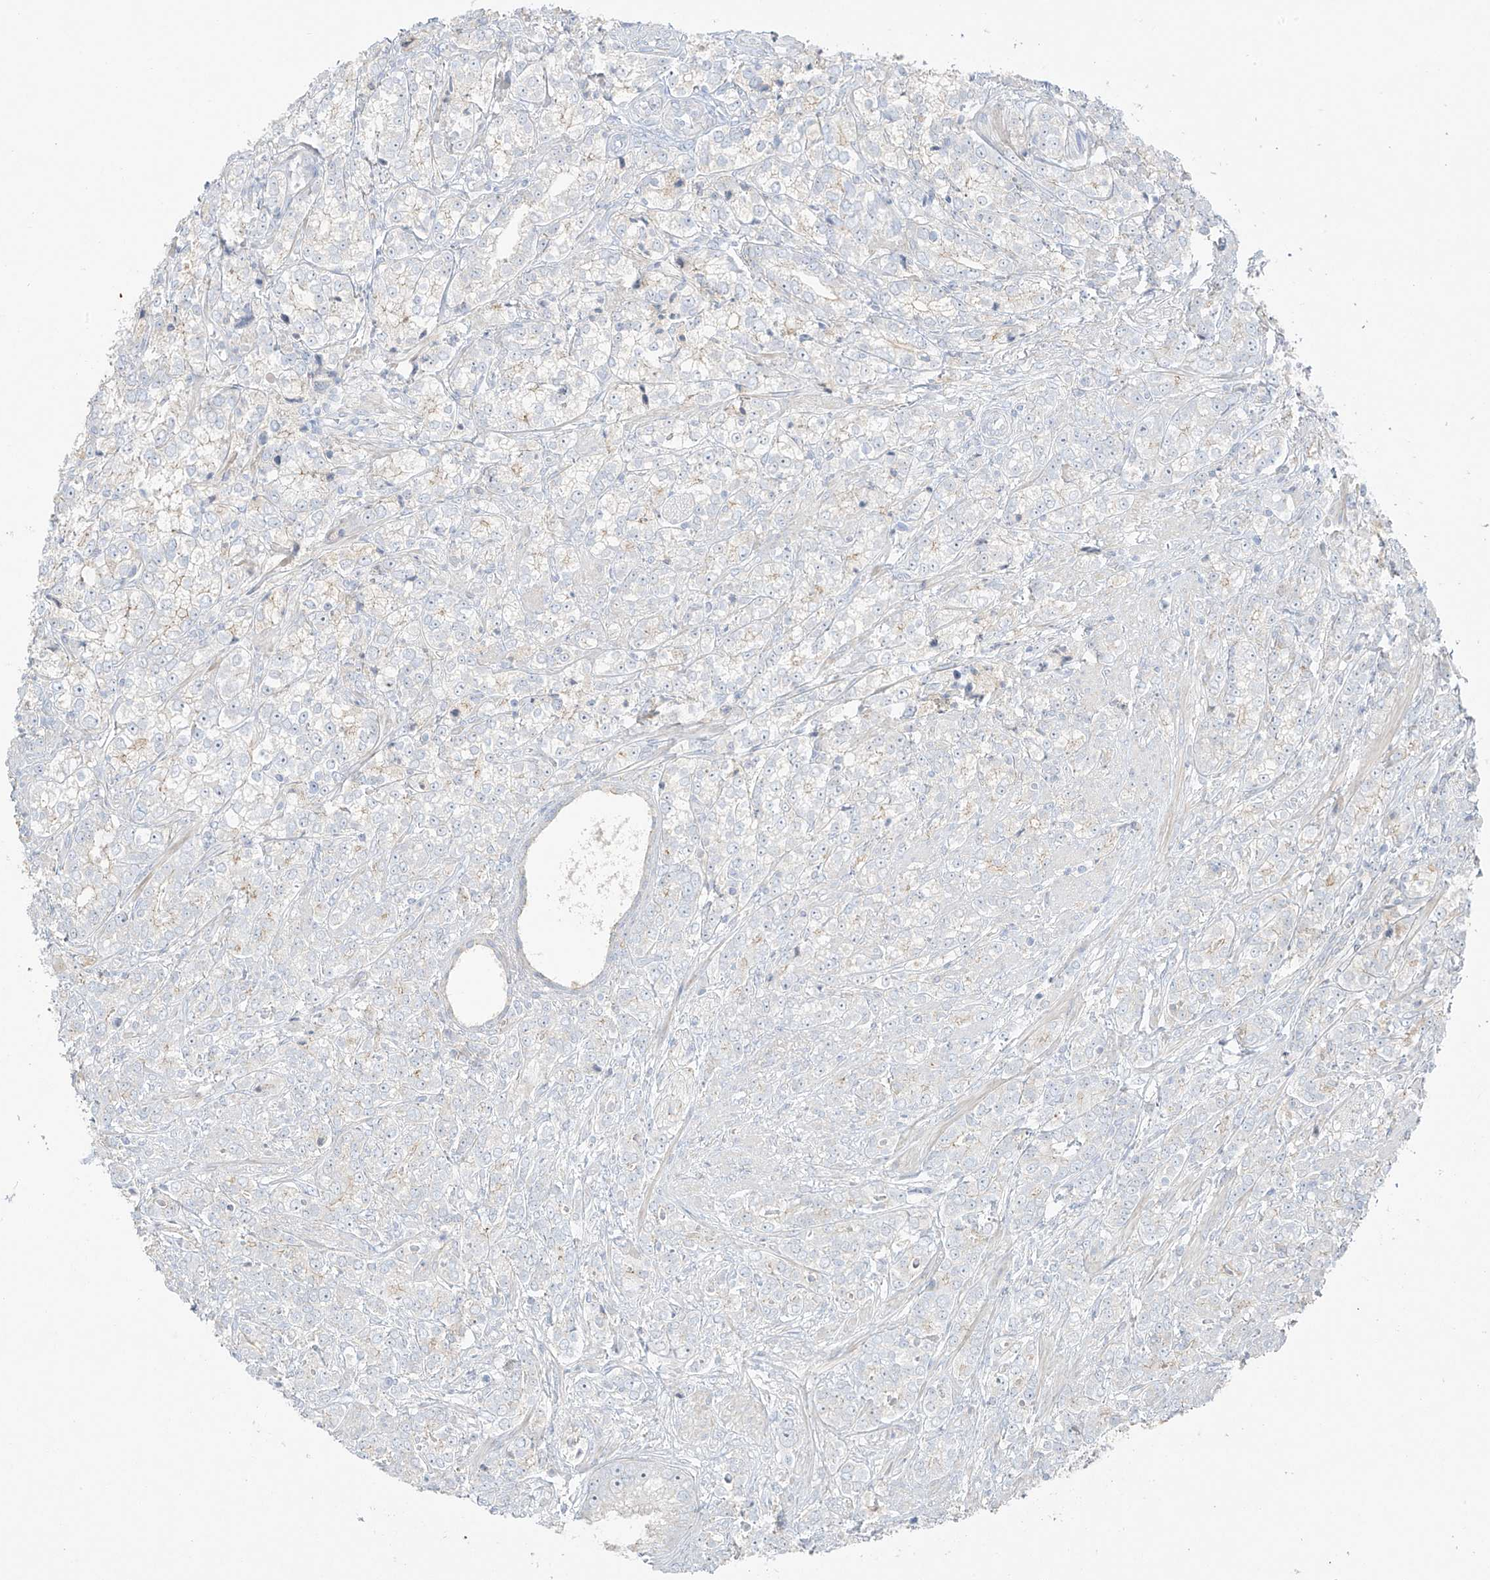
{"staining": {"intensity": "weak", "quantity": "<25%", "location": "cytoplasmic/membranous"}, "tissue": "prostate cancer", "cell_type": "Tumor cells", "image_type": "cancer", "snomed": [{"axis": "morphology", "description": "Adenocarcinoma, High grade"}, {"axis": "topography", "description": "Prostate"}], "caption": "Immunohistochemistry of prostate high-grade adenocarcinoma exhibits no positivity in tumor cells. Nuclei are stained in blue.", "gene": "ZBTB41", "patient": {"sex": "male", "age": 69}}